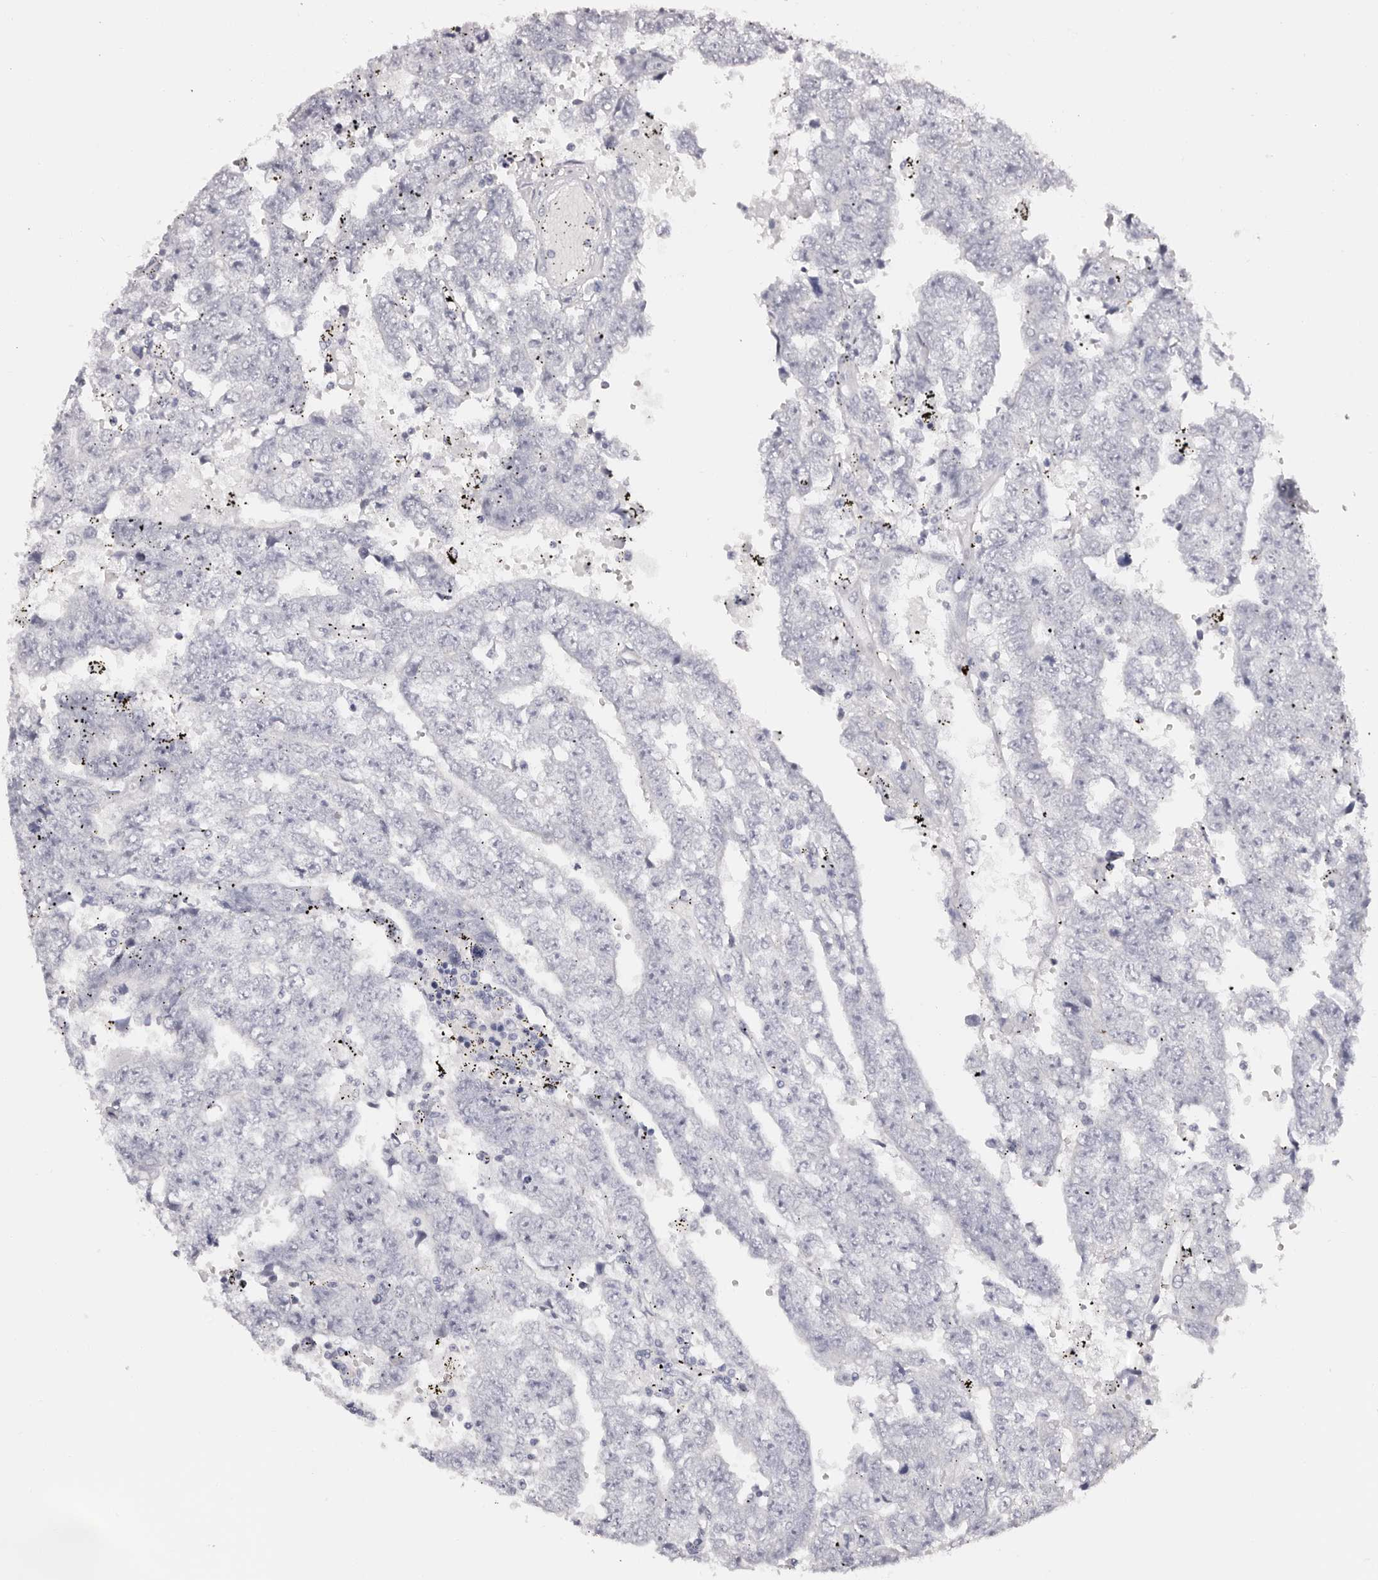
{"staining": {"intensity": "negative", "quantity": "none", "location": "none"}, "tissue": "testis cancer", "cell_type": "Tumor cells", "image_type": "cancer", "snomed": [{"axis": "morphology", "description": "Carcinoma, Embryonal, NOS"}, {"axis": "topography", "description": "Testis"}], "caption": "The photomicrograph reveals no staining of tumor cells in embryonal carcinoma (testis). (Stains: DAB (3,3'-diaminobenzidine) immunohistochemistry (IHC) with hematoxylin counter stain, Microscopy: brightfield microscopy at high magnification).", "gene": "ROM1", "patient": {"sex": "male", "age": 25}}